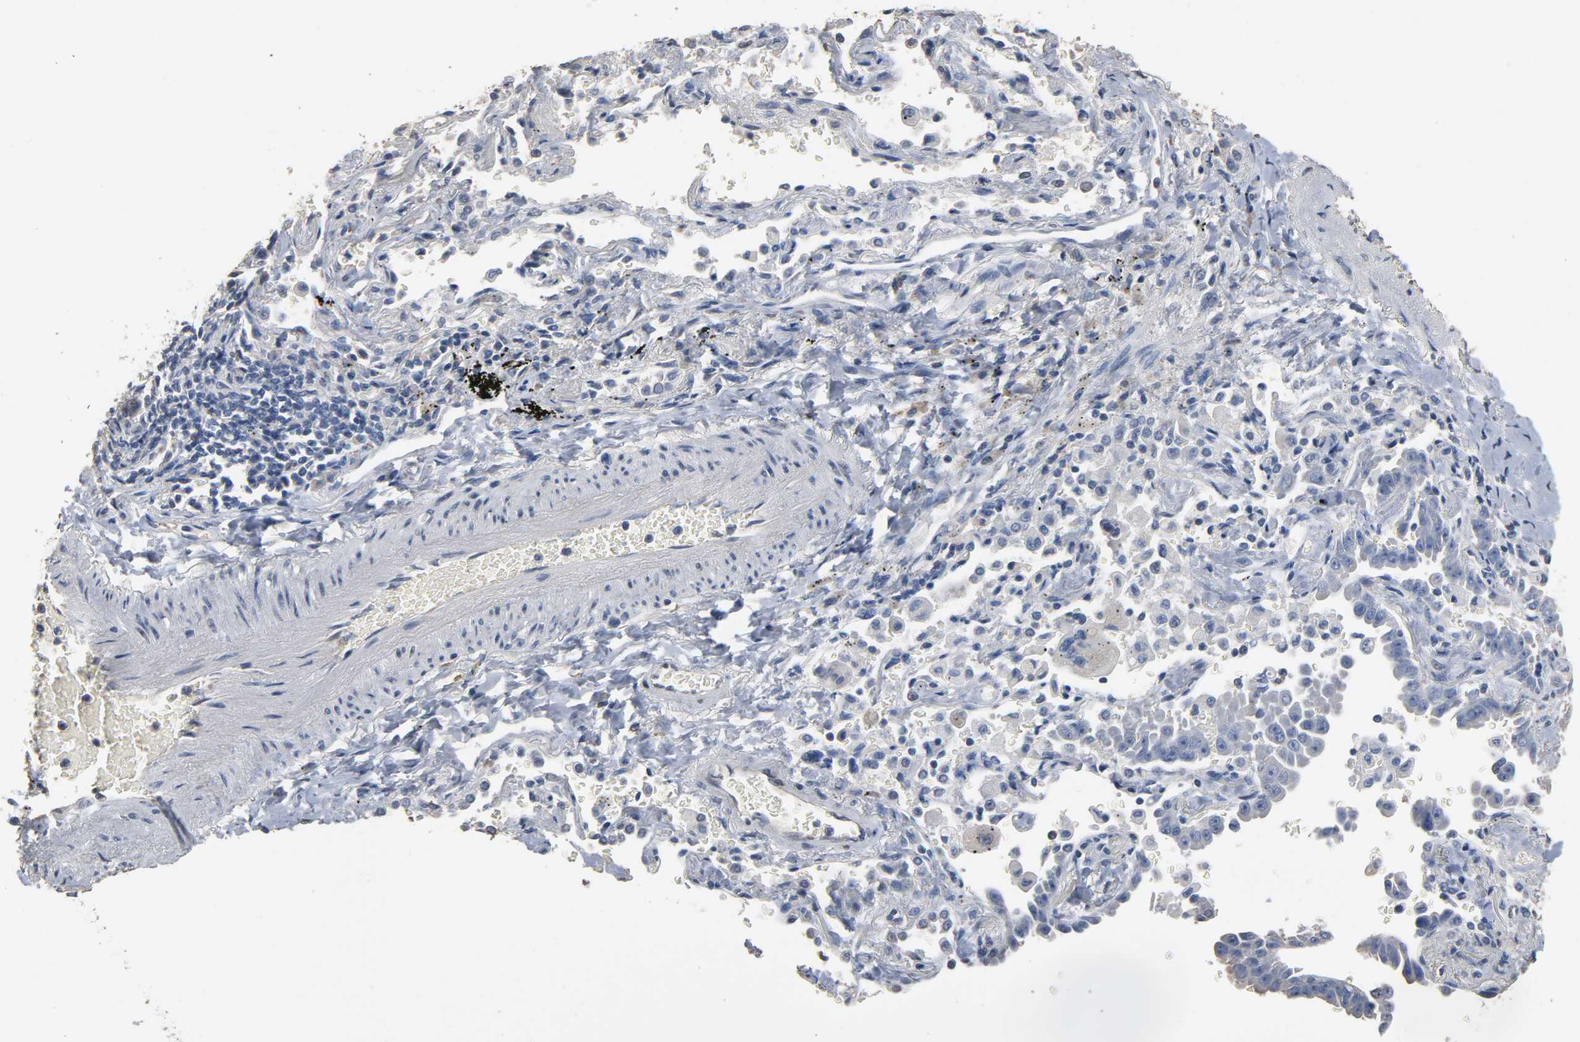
{"staining": {"intensity": "negative", "quantity": "none", "location": "none"}, "tissue": "lung cancer", "cell_type": "Tumor cells", "image_type": "cancer", "snomed": [{"axis": "morphology", "description": "Adenocarcinoma, NOS"}, {"axis": "topography", "description": "Lung"}], "caption": "This is a histopathology image of immunohistochemistry staining of lung cancer, which shows no staining in tumor cells.", "gene": "SOX6", "patient": {"sex": "female", "age": 64}}